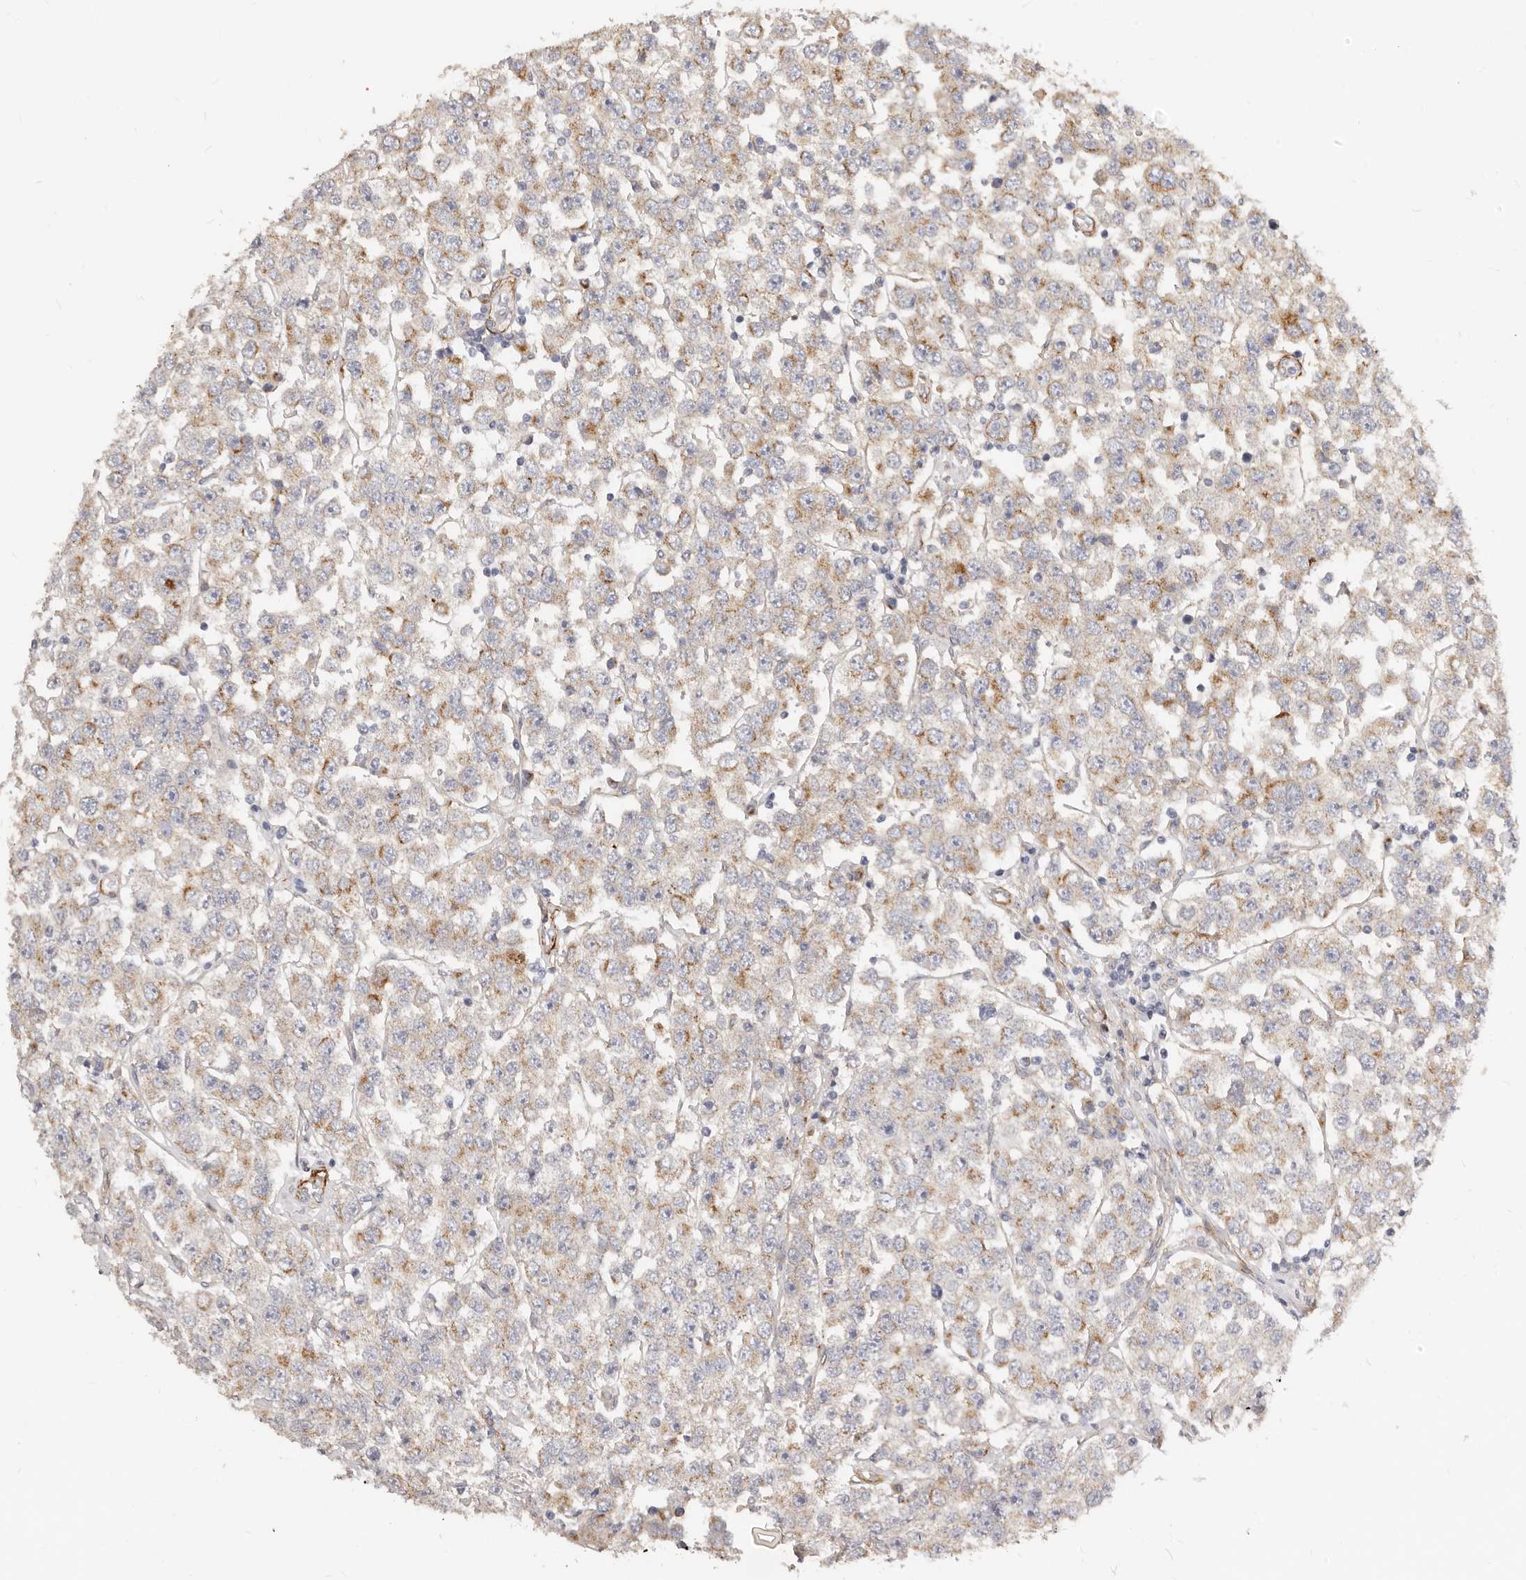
{"staining": {"intensity": "weak", "quantity": "25%-75%", "location": "cytoplasmic/membranous"}, "tissue": "testis cancer", "cell_type": "Tumor cells", "image_type": "cancer", "snomed": [{"axis": "morphology", "description": "Seminoma, NOS"}, {"axis": "topography", "description": "Testis"}], "caption": "Tumor cells exhibit low levels of weak cytoplasmic/membranous positivity in approximately 25%-75% of cells in testis cancer (seminoma). (DAB IHC, brown staining for protein, blue staining for nuclei).", "gene": "RABAC1", "patient": {"sex": "male", "age": 28}}